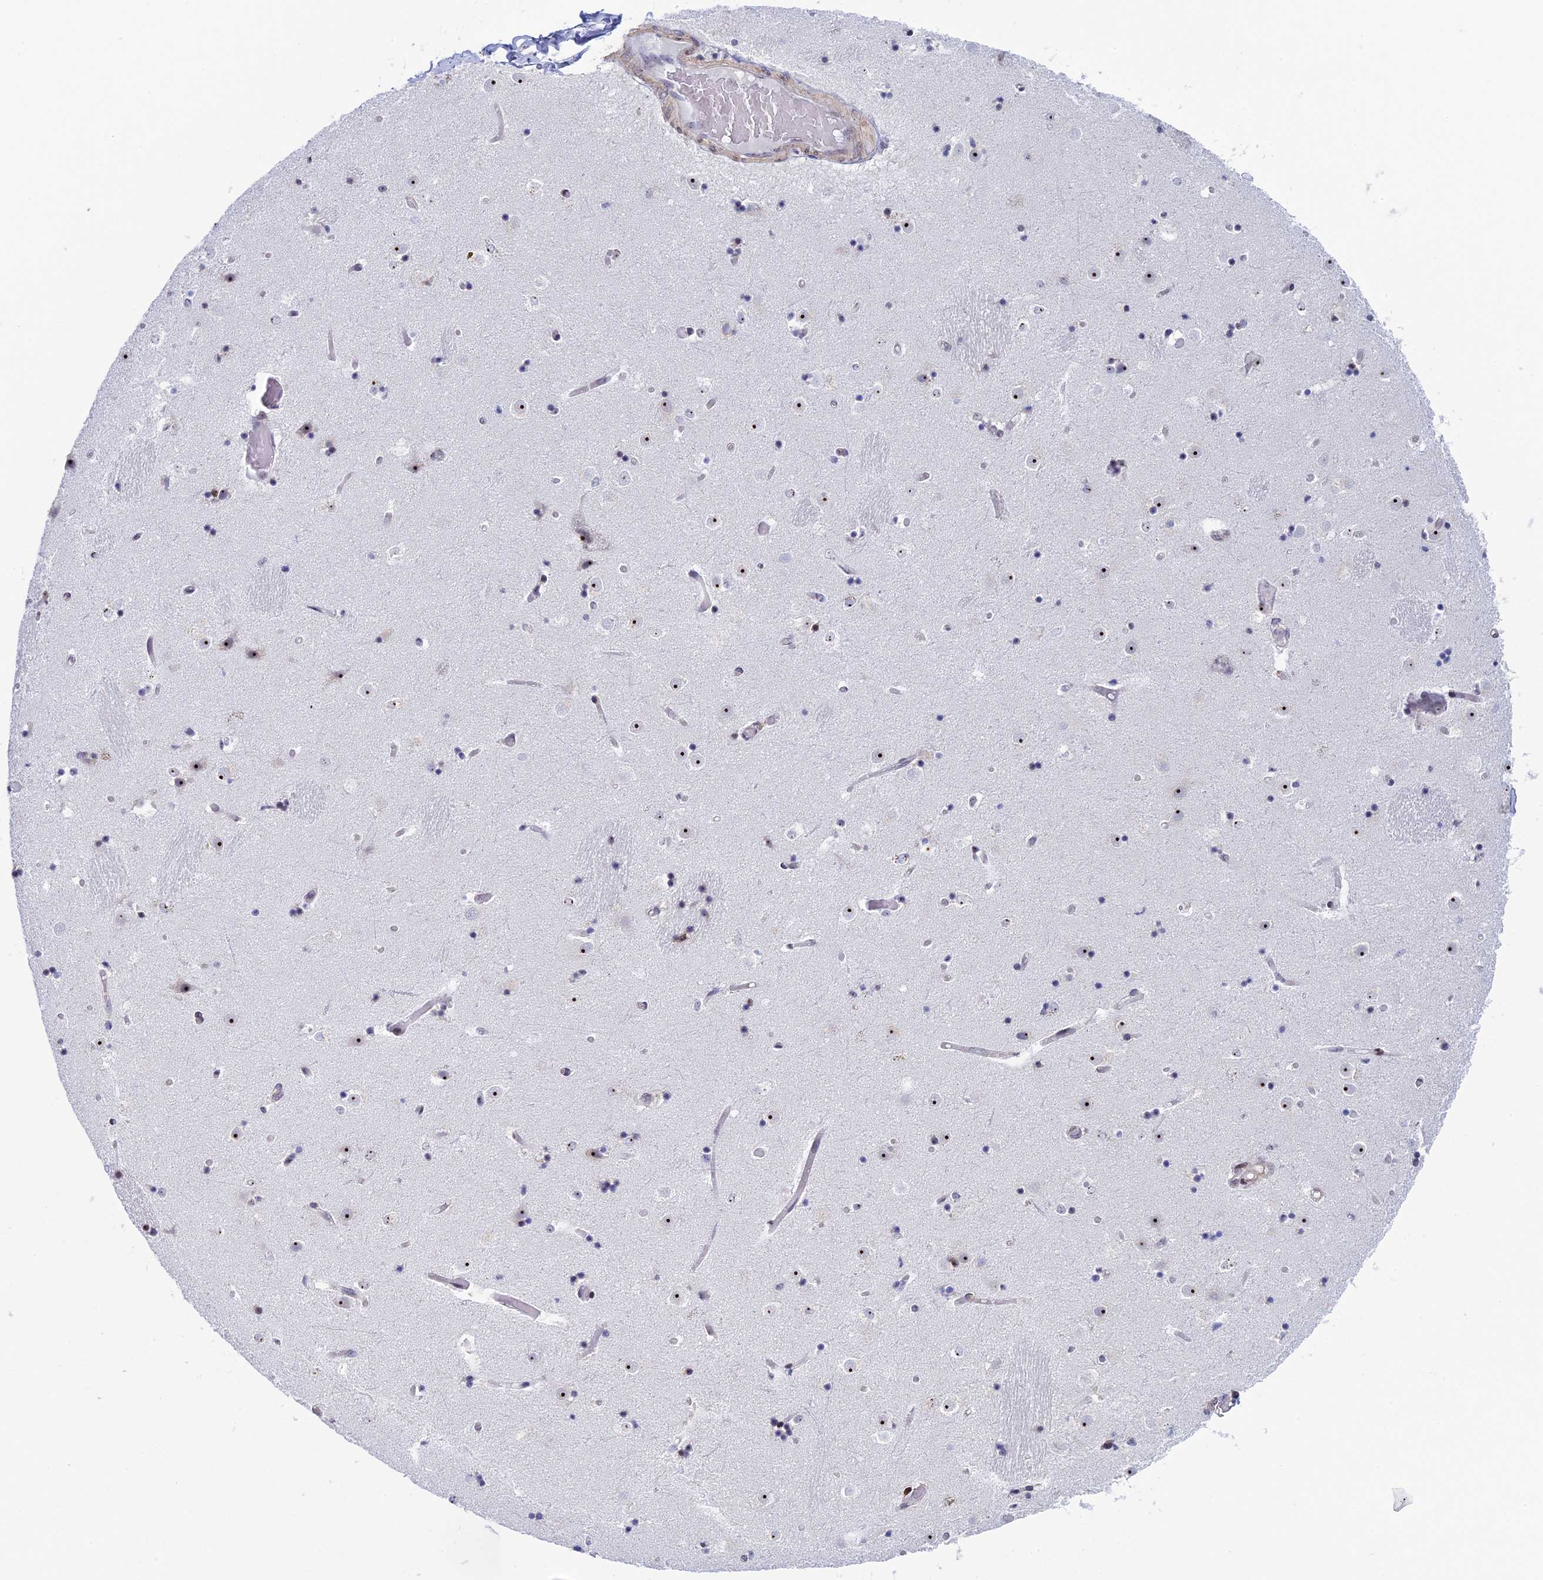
{"staining": {"intensity": "weak", "quantity": "<25%", "location": "nuclear"}, "tissue": "caudate", "cell_type": "Glial cells", "image_type": "normal", "snomed": [{"axis": "morphology", "description": "Normal tissue, NOS"}, {"axis": "topography", "description": "Lateral ventricle wall"}], "caption": "Immunohistochemistry (IHC) image of benign caudate stained for a protein (brown), which reveals no staining in glial cells.", "gene": "CCDC86", "patient": {"sex": "female", "age": 52}}